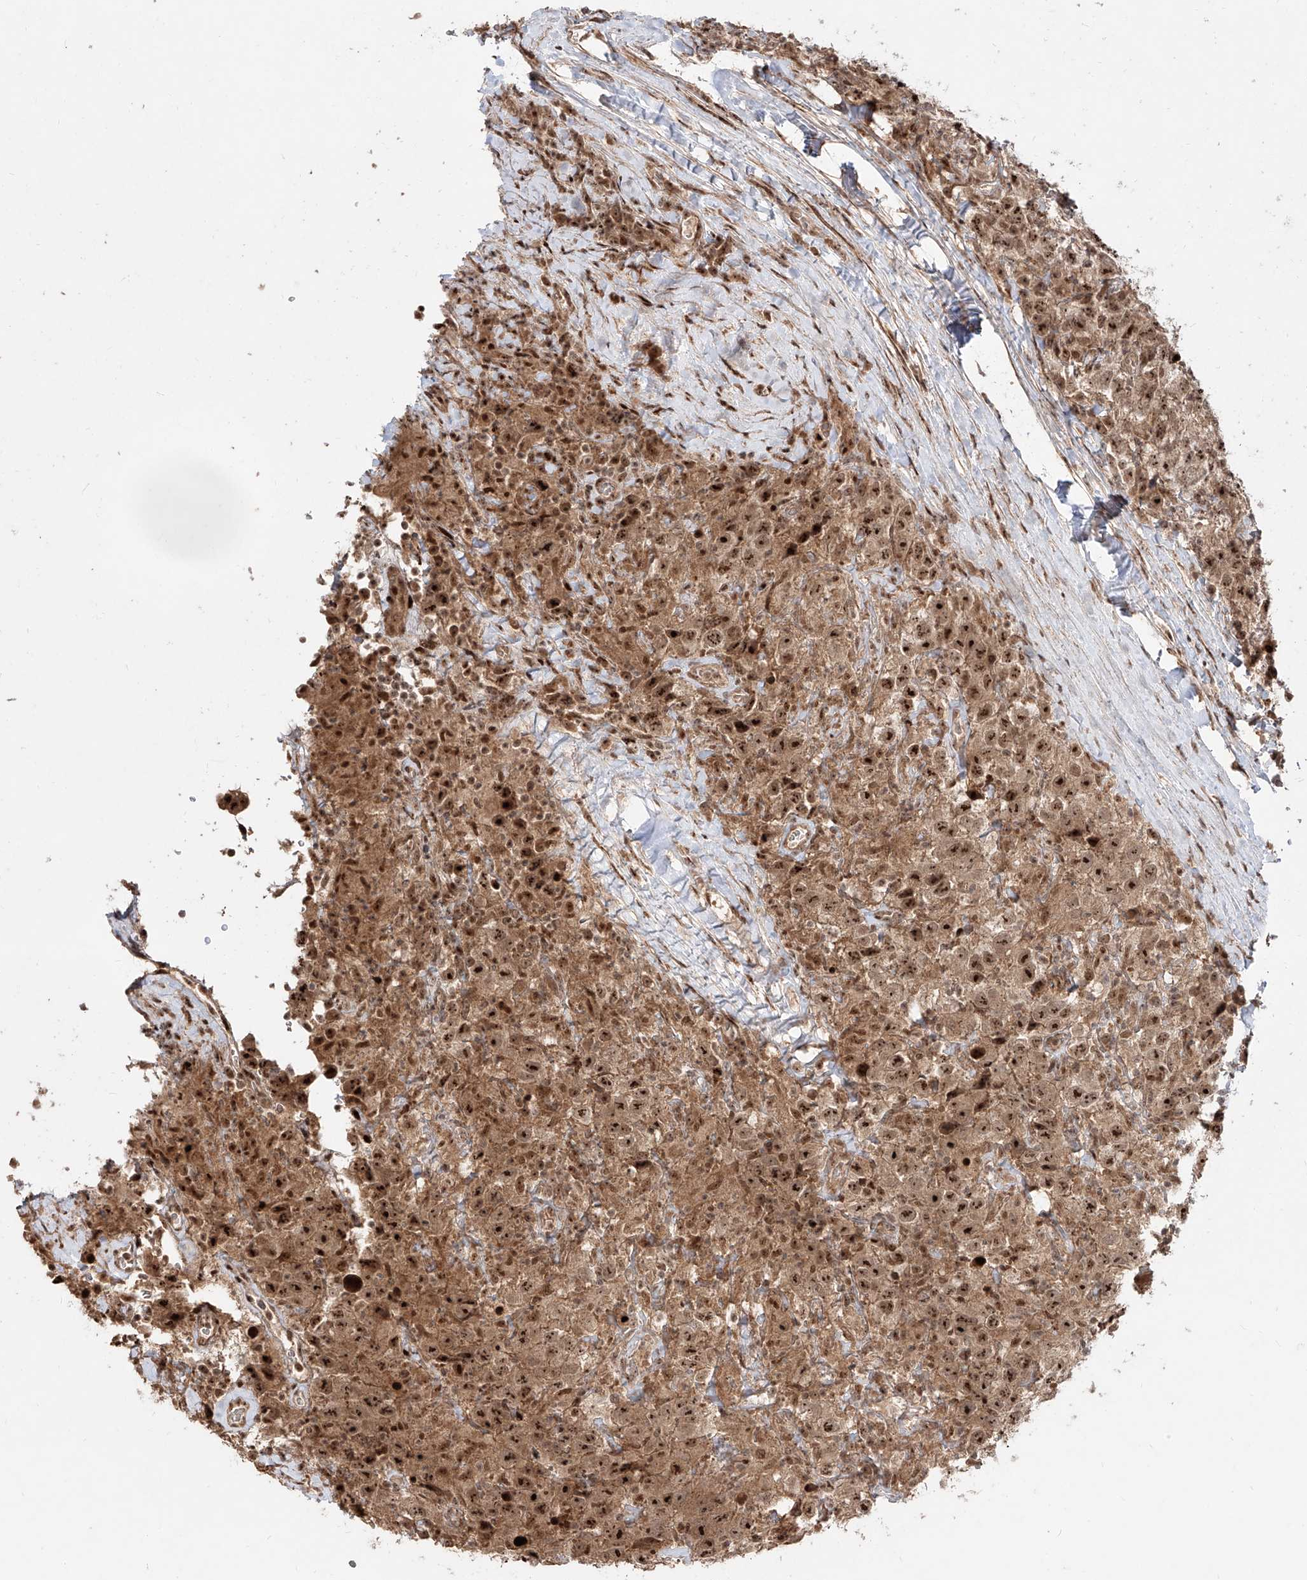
{"staining": {"intensity": "strong", "quantity": ">75%", "location": "cytoplasmic/membranous,nuclear"}, "tissue": "testis cancer", "cell_type": "Tumor cells", "image_type": "cancer", "snomed": [{"axis": "morphology", "description": "Seminoma, NOS"}, {"axis": "topography", "description": "Testis"}], "caption": "Human testis cancer stained with a brown dye shows strong cytoplasmic/membranous and nuclear positive positivity in about >75% of tumor cells.", "gene": "ZNF710", "patient": {"sex": "male", "age": 41}}